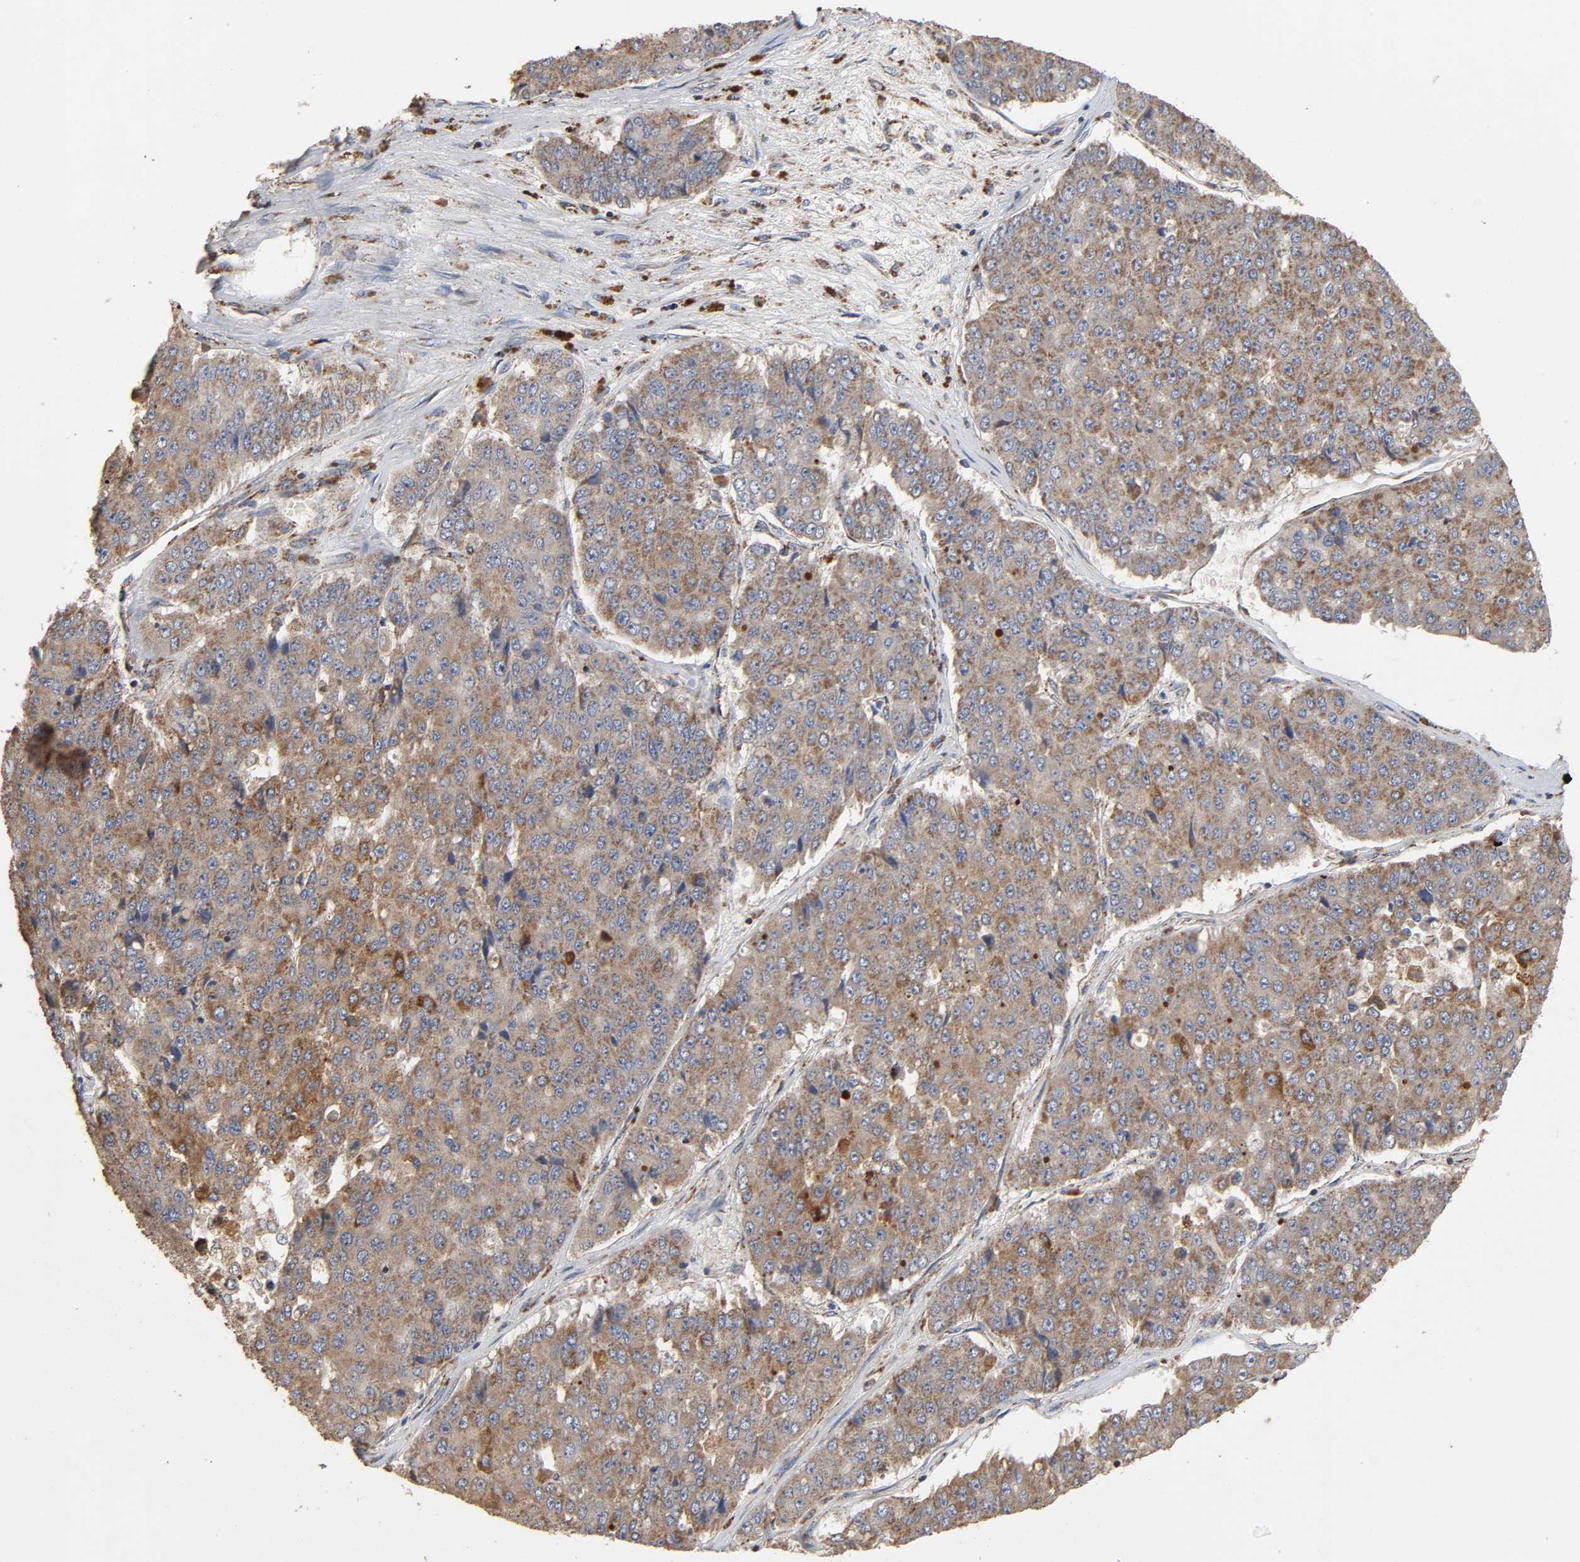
{"staining": {"intensity": "moderate", "quantity": ">75%", "location": "cytoplasmic/membranous"}, "tissue": "pancreatic cancer", "cell_type": "Tumor cells", "image_type": "cancer", "snomed": [{"axis": "morphology", "description": "Adenocarcinoma, NOS"}, {"axis": "topography", "description": "Pancreas"}], "caption": "A histopathology image of human pancreatic cancer (adenocarcinoma) stained for a protein exhibits moderate cytoplasmic/membranous brown staining in tumor cells.", "gene": "NDUFS3", "patient": {"sex": "male", "age": 50}}